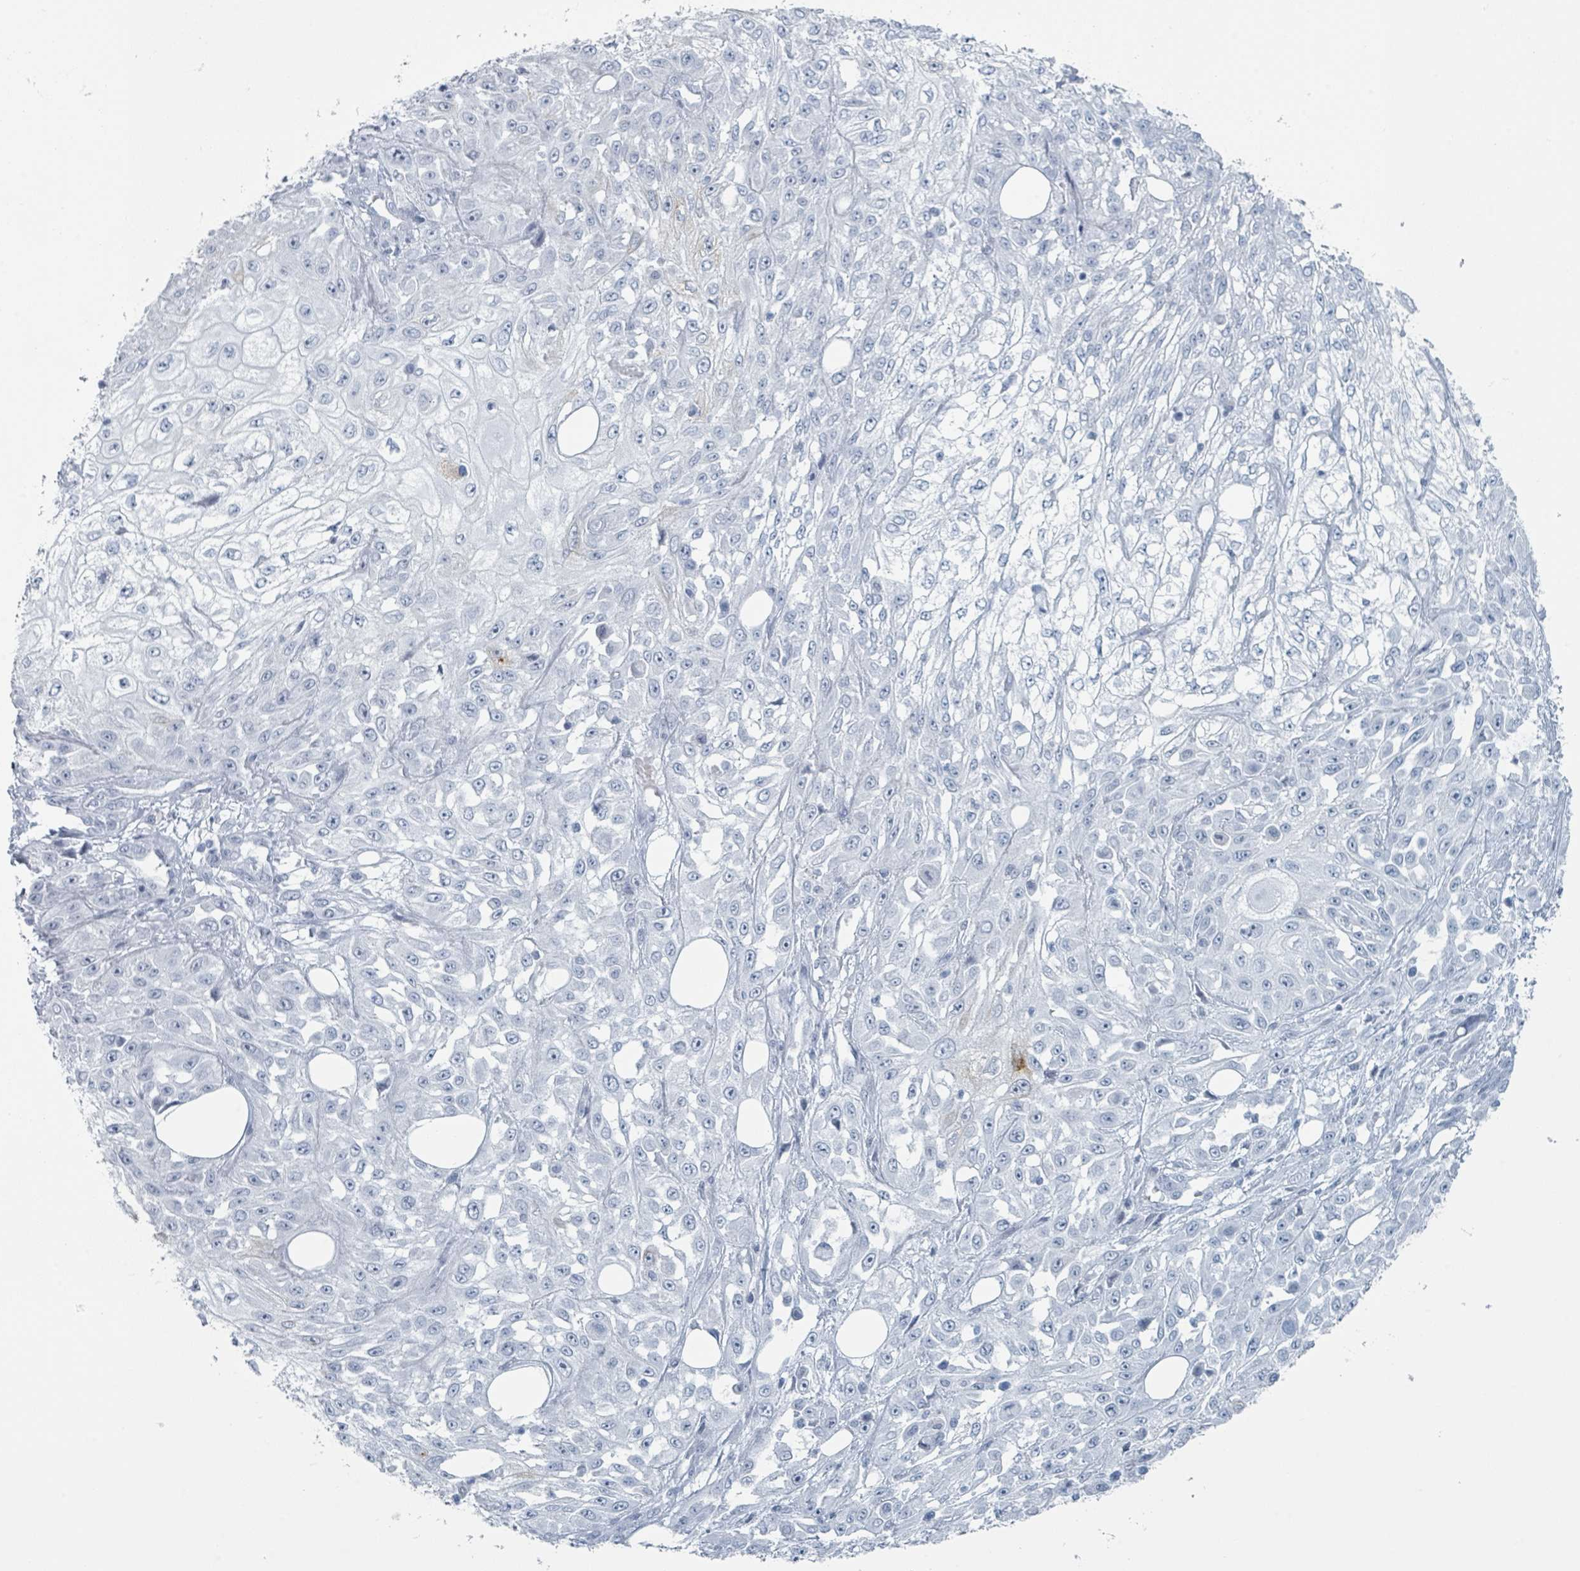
{"staining": {"intensity": "negative", "quantity": "none", "location": "none"}, "tissue": "skin cancer", "cell_type": "Tumor cells", "image_type": "cancer", "snomed": [{"axis": "morphology", "description": "Squamous cell carcinoma, NOS"}, {"axis": "morphology", "description": "Squamous cell carcinoma, metastatic, NOS"}, {"axis": "topography", "description": "Skin"}, {"axis": "topography", "description": "Lymph node"}], "caption": "Immunohistochemistry (IHC) of skin cancer exhibits no staining in tumor cells.", "gene": "GPR15LG", "patient": {"sex": "male", "age": 75}}